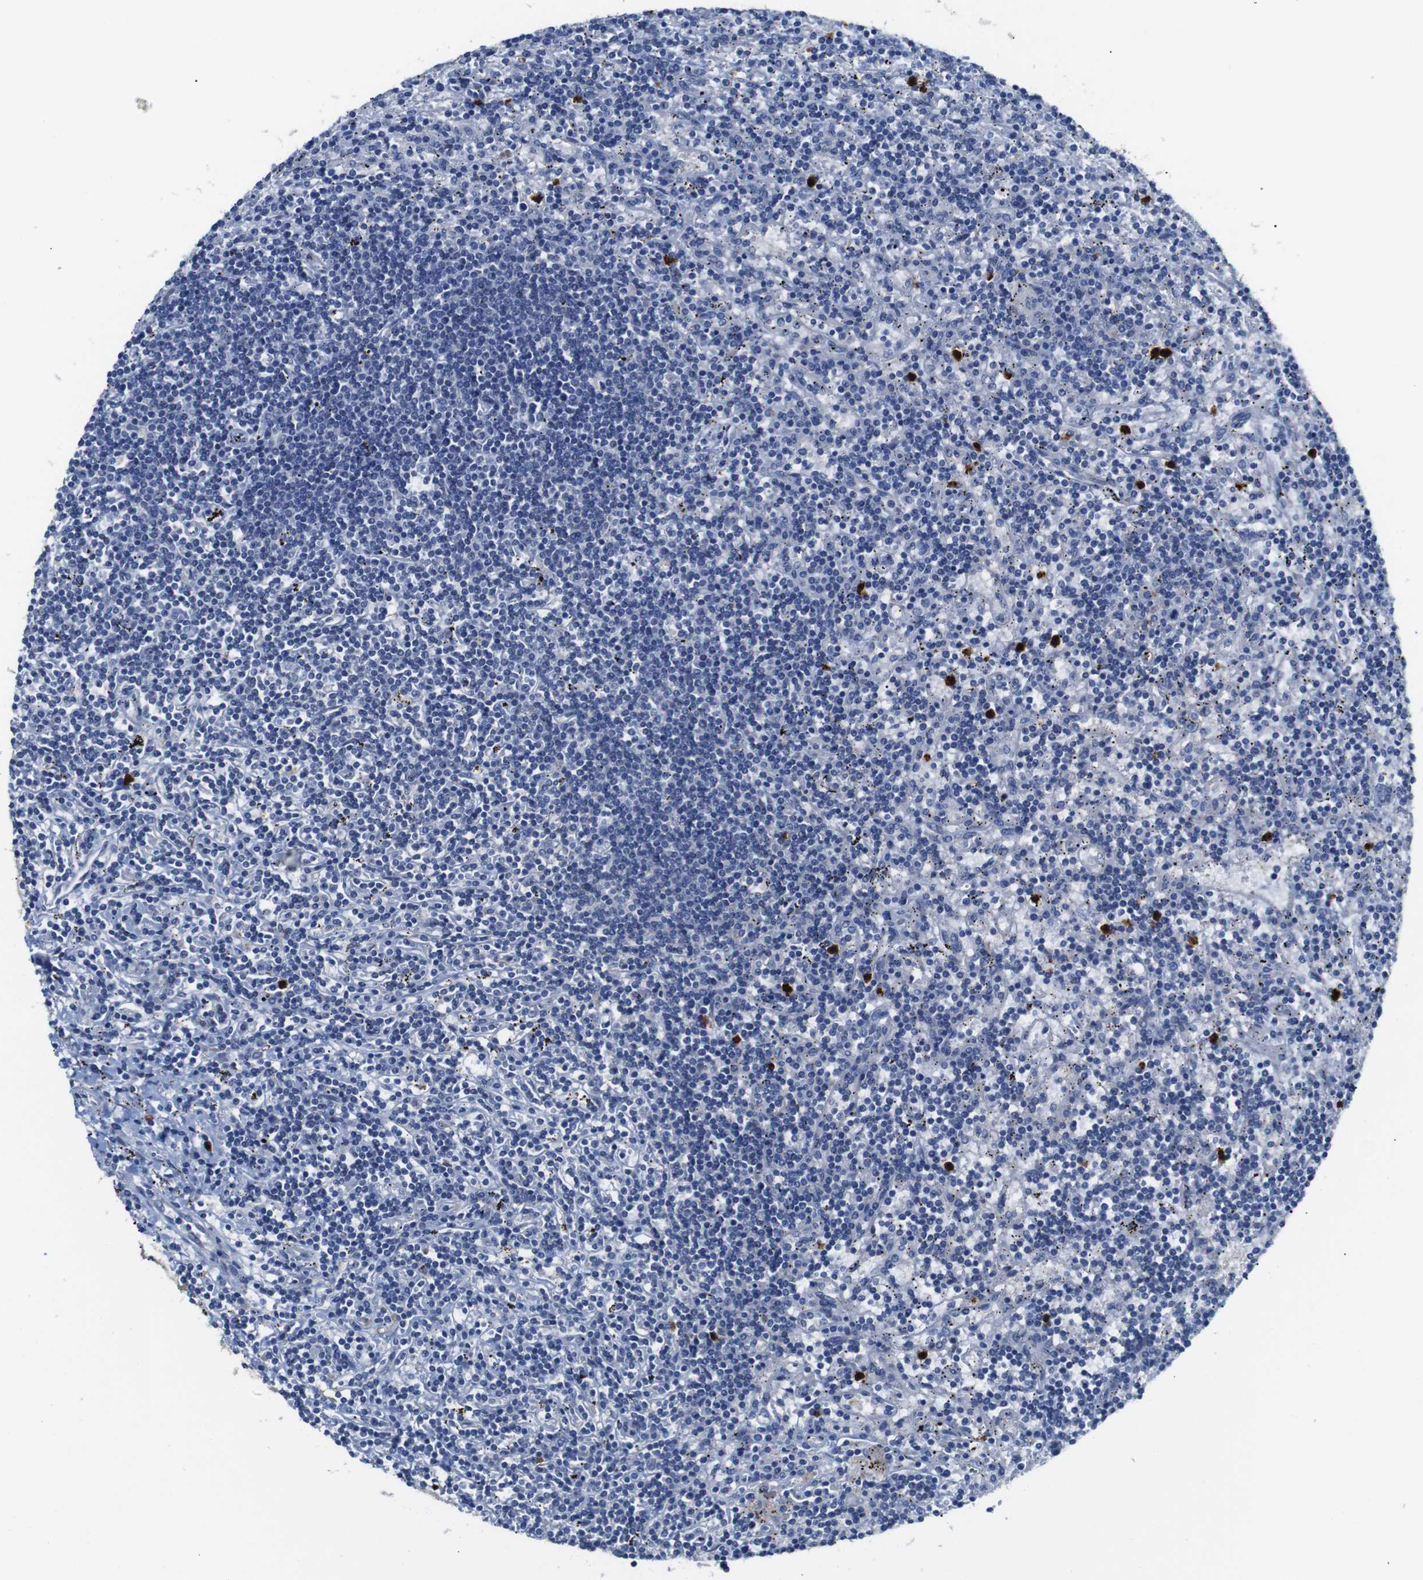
{"staining": {"intensity": "negative", "quantity": "none", "location": "none"}, "tissue": "lymphoma", "cell_type": "Tumor cells", "image_type": "cancer", "snomed": [{"axis": "morphology", "description": "Malignant lymphoma, non-Hodgkin's type, Low grade"}, {"axis": "topography", "description": "Spleen"}], "caption": "Tumor cells are negative for brown protein staining in lymphoma. Brightfield microscopy of immunohistochemistry stained with DAB (3,3'-diaminobenzidine) (brown) and hematoxylin (blue), captured at high magnification.", "gene": "ALOX15", "patient": {"sex": "male", "age": 76}}